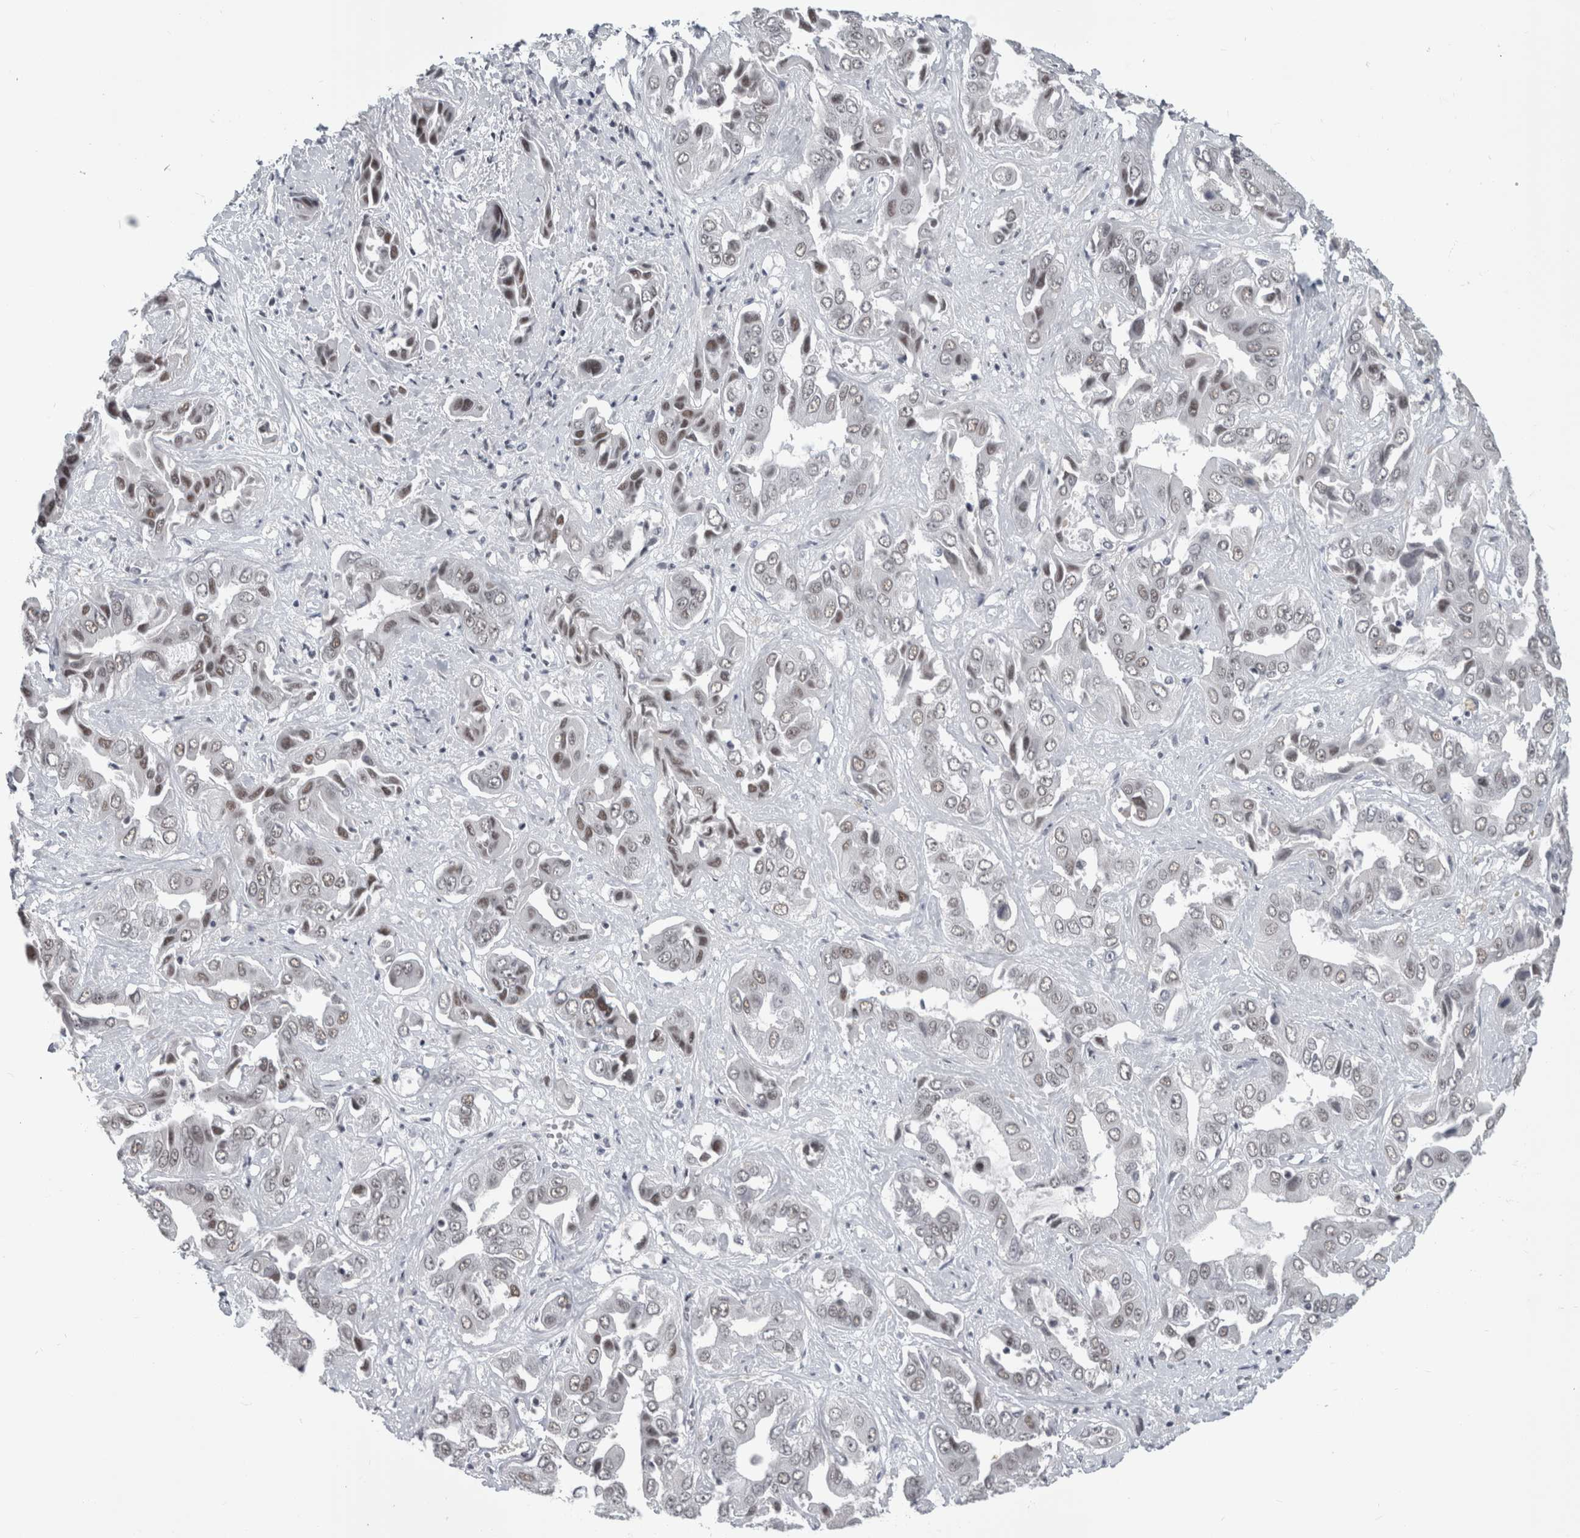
{"staining": {"intensity": "weak", "quantity": "<25%", "location": "nuclear"}, "tissue": "liver cancer", "cell_type": "Tumor cells", "image_type": "cancer", "snomed": [{"axis": "morphology", "description": "Cholangiocarcinoma"}, {"axis": "topography", "description": "Liver"}], "caption": "Immunohistochemical staining of cholangiocarcinoma (liver) reveals no significant expression in tumor cells.", "gene": "ARID4B", "patient": {"sex": "female", "age": 52}}